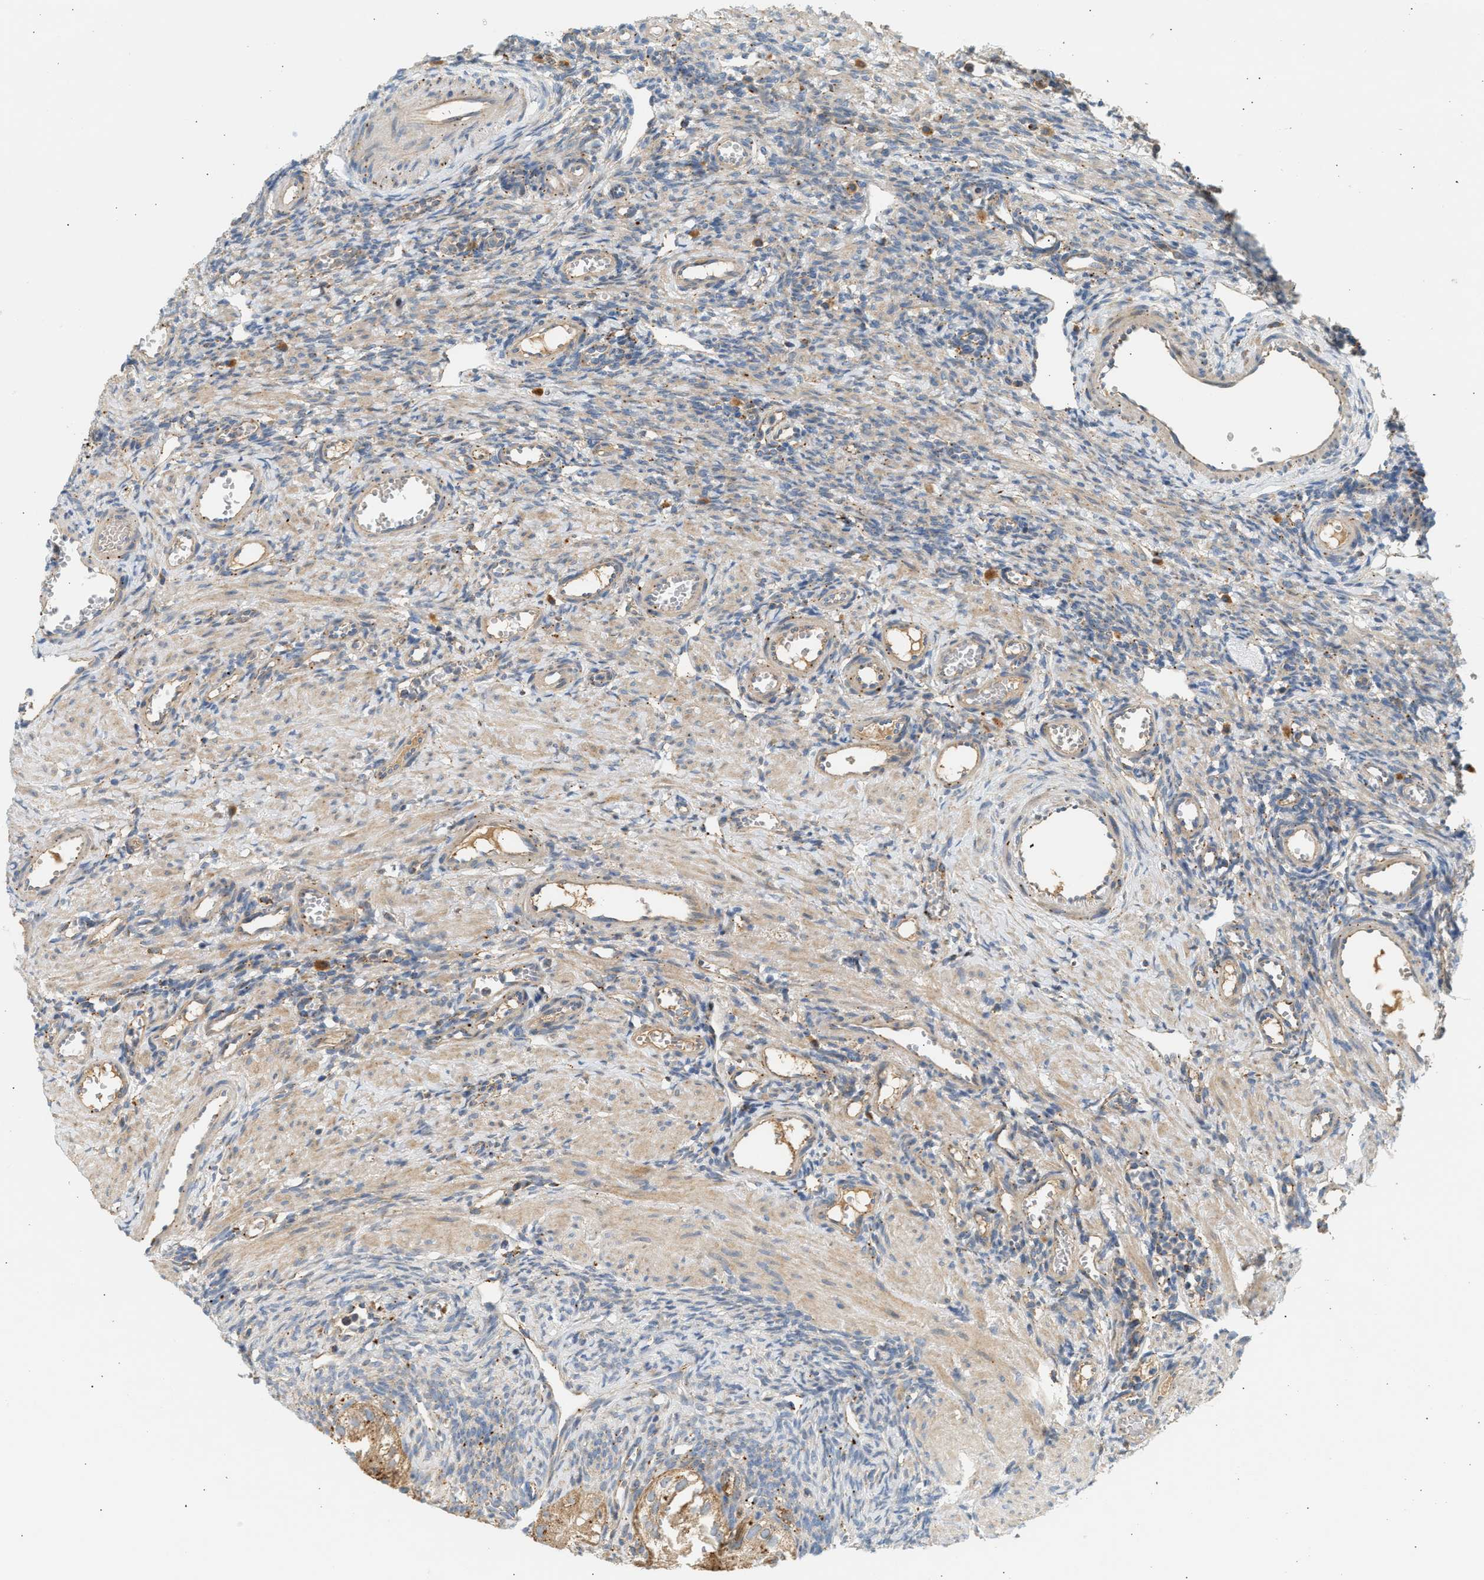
{"staining": {"intensity": "moderate", "quantity": ">75%", "location": "cytoplasmic/membranous"}, "tissue": "ovary", "cell_type": "Follicle cells", "image_type": "normal", "snomed": [{"axis": "morphology", "description": "Normal tissue, NOS"}, {"axis": "topography", "description": "Ovary"}], "caption": "This is a micrograph of IHC staining of normal ovary, which shows moderate expression in the cytoplasmic/membranous of follicle cells.", "gene": "ENTHD1", "patient": {"sex": "female", "age": 33}}